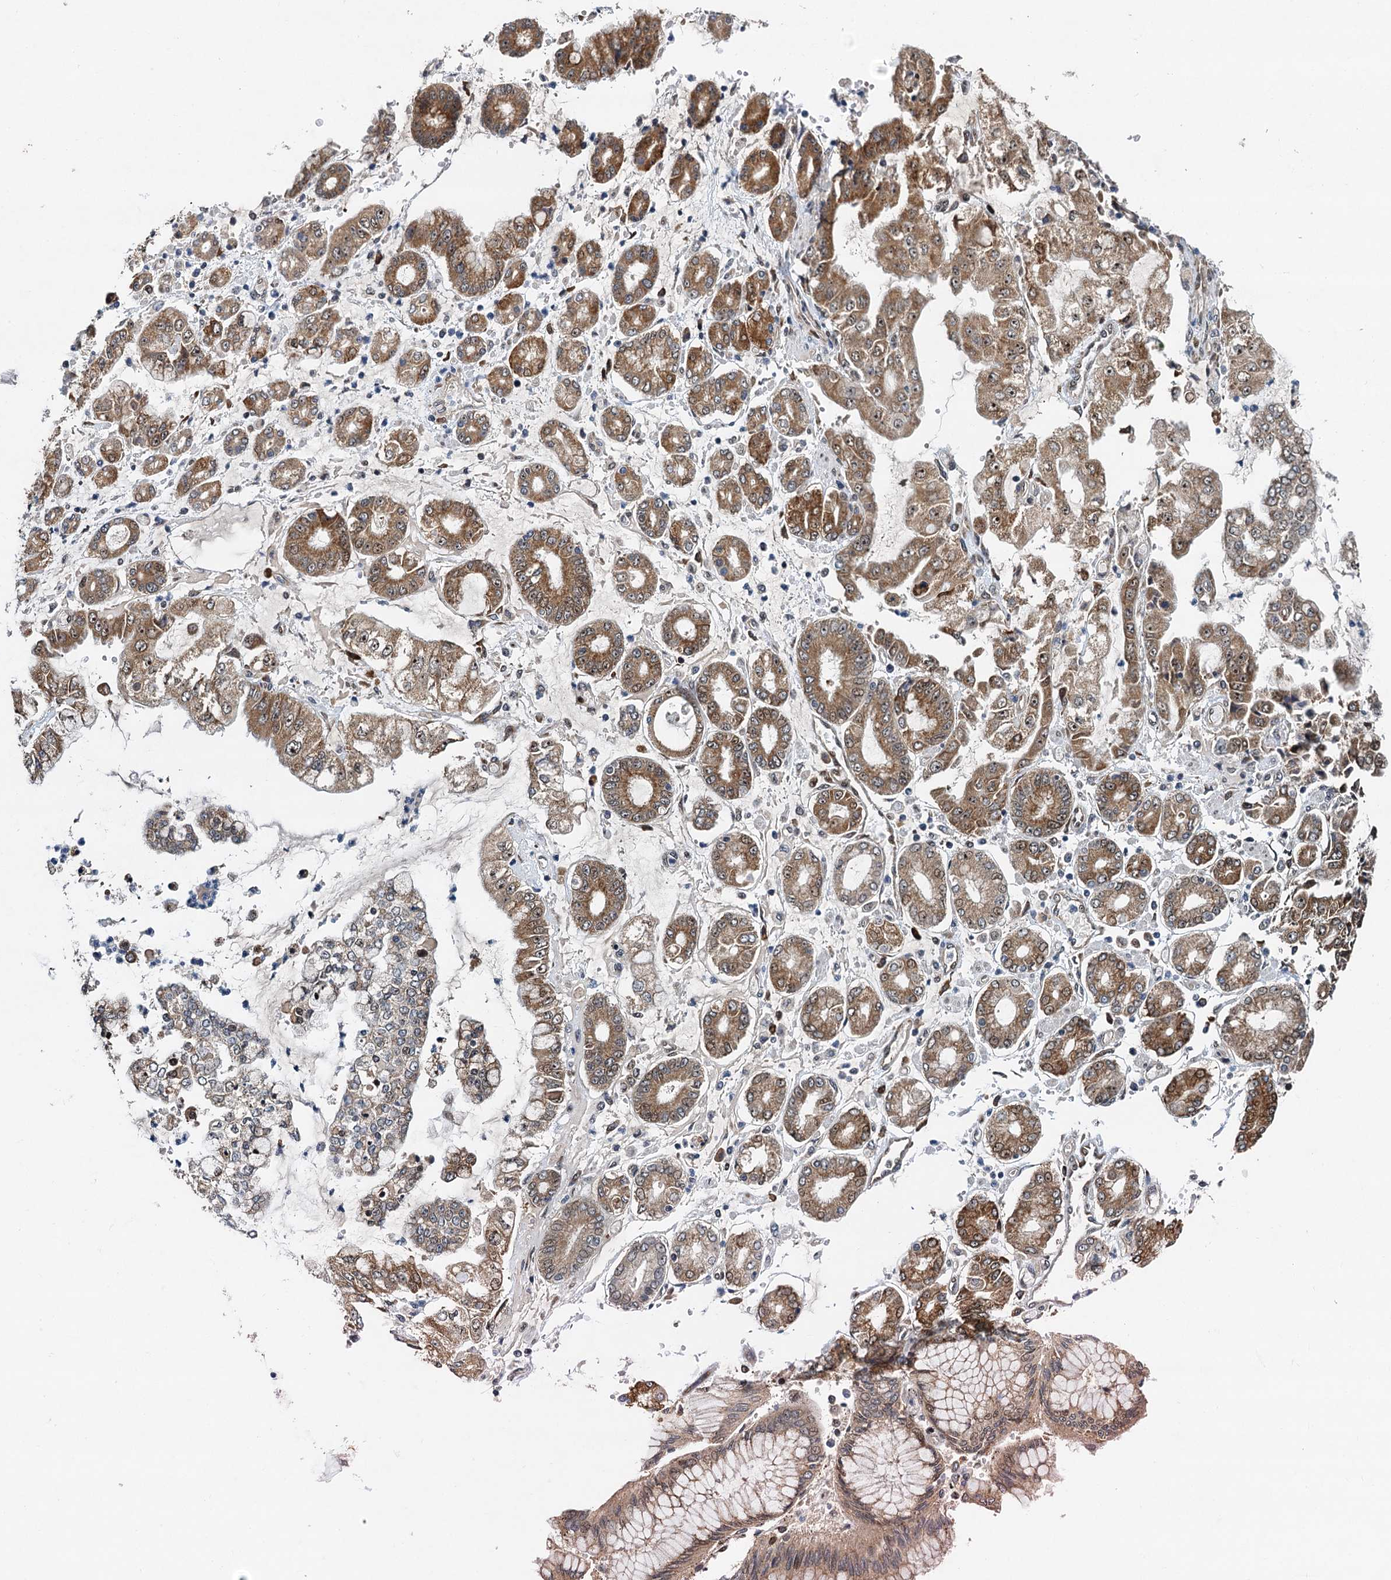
{"staining": {"intensity": "moderate", "quantity": "25%-75%", "location": "cytoplasmic/membranous"}, "tissue": "stomach cancer", "cell_type": "Tumor cells", "image_type": "cancer", "snomed": [{"axis": "morphology", "description": "Adenocarcinoma, NOS"}, {"axis": "topography", "description": "Stomach"}], "caption": "Tumor cells display medium levels of moderate cytoplasmic/membranous expression in approximately 25%-75% of cells in human stomach cancer. (brown staining indicates protein expression, while blue staining denotes nuclei).", "gene": "DNAJC21", "patient": {"sex": "male", "age": 76}}